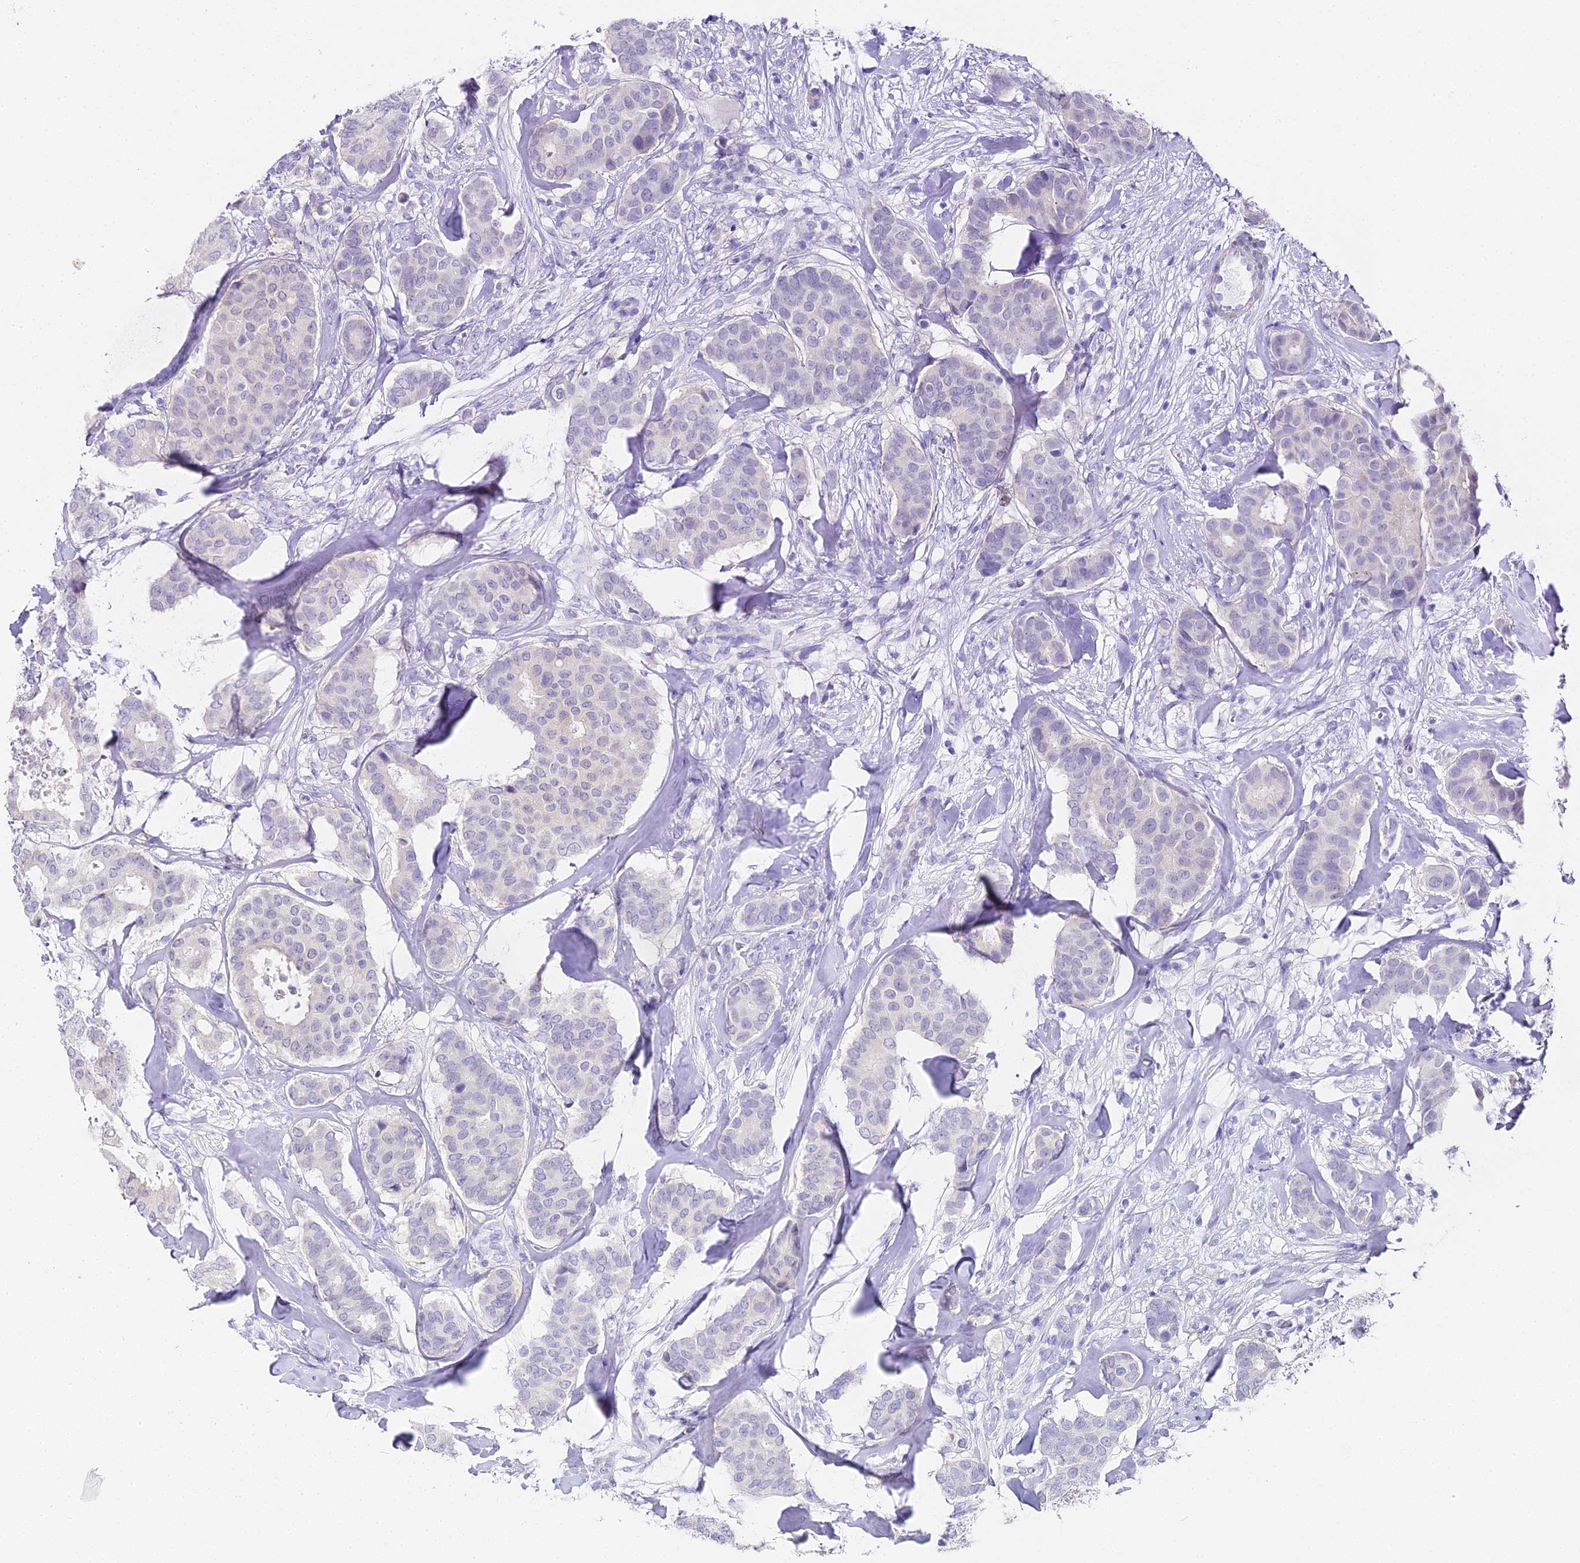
{"staining": {"intensity": "negative", "quantity": "none", "location": "none"}, "tissue": "breast cancer", "cell_type": "Tumor cells", "image_type": "cancer", "snomed": [{"axis": "morphology", "description": "Duct carcinoma"}, {"axis": "topography", "description": "Breast"}], "caption": "This is an immunohistochemistry (IHC) histopathology image of human breast cancer. There is no expression in tumor cells.", "gene": "ABHD14A-ACY1", "patient": {"sex": "female", "age": 75}}